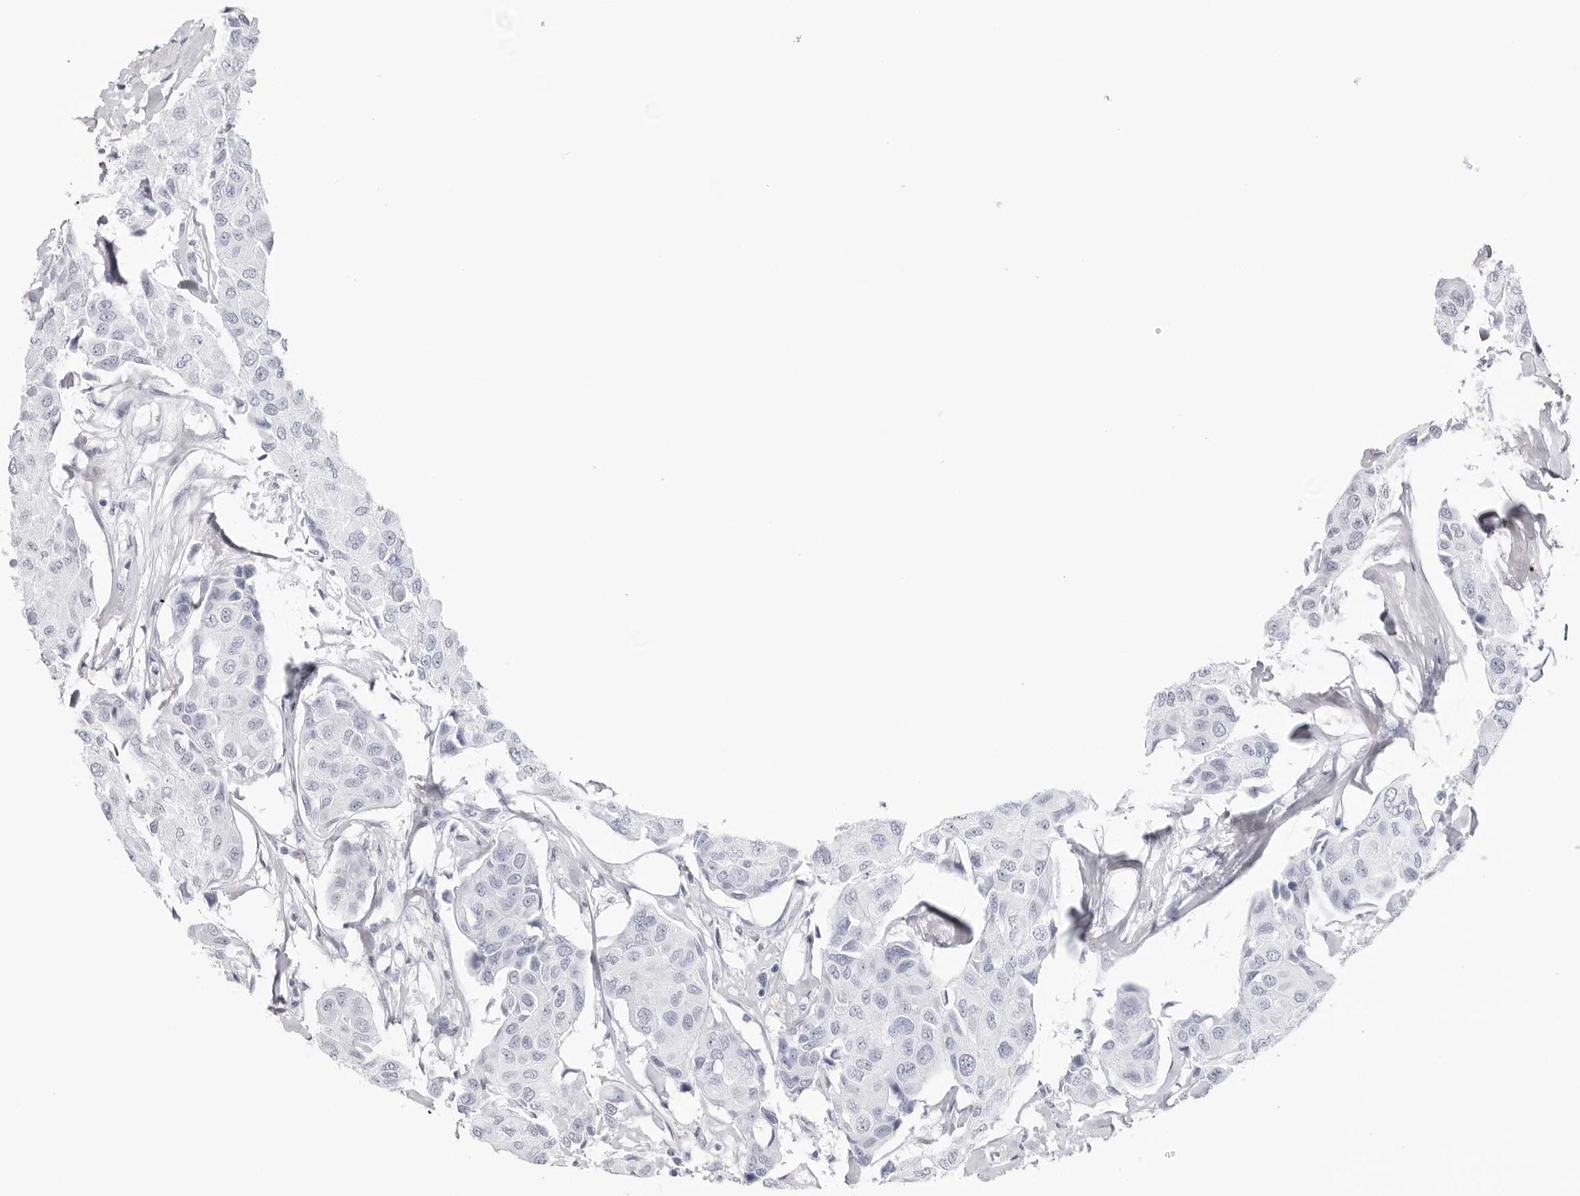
{"staining": {"intensity": "negative", "quantity": "none", "location": "none"}, "tissue": "breast cancer", "cell_type": "Tumor cells", "image_type": "cancer", "snomed": [{"axis": "morphology", "description": "Duct carcinoma"}, {"axis": "topography", "description": "Breast"}], "caption": "Immunohistochemistry photomicrograph of neoplastic tissue: human breast invasive ductal carcinoma stained with DAB (3,3'-diaminobenzidine) displays no significant protein positivity in tumor cells.", "gene": "CST2", "patient": {"sex": "female", "age": 80}}